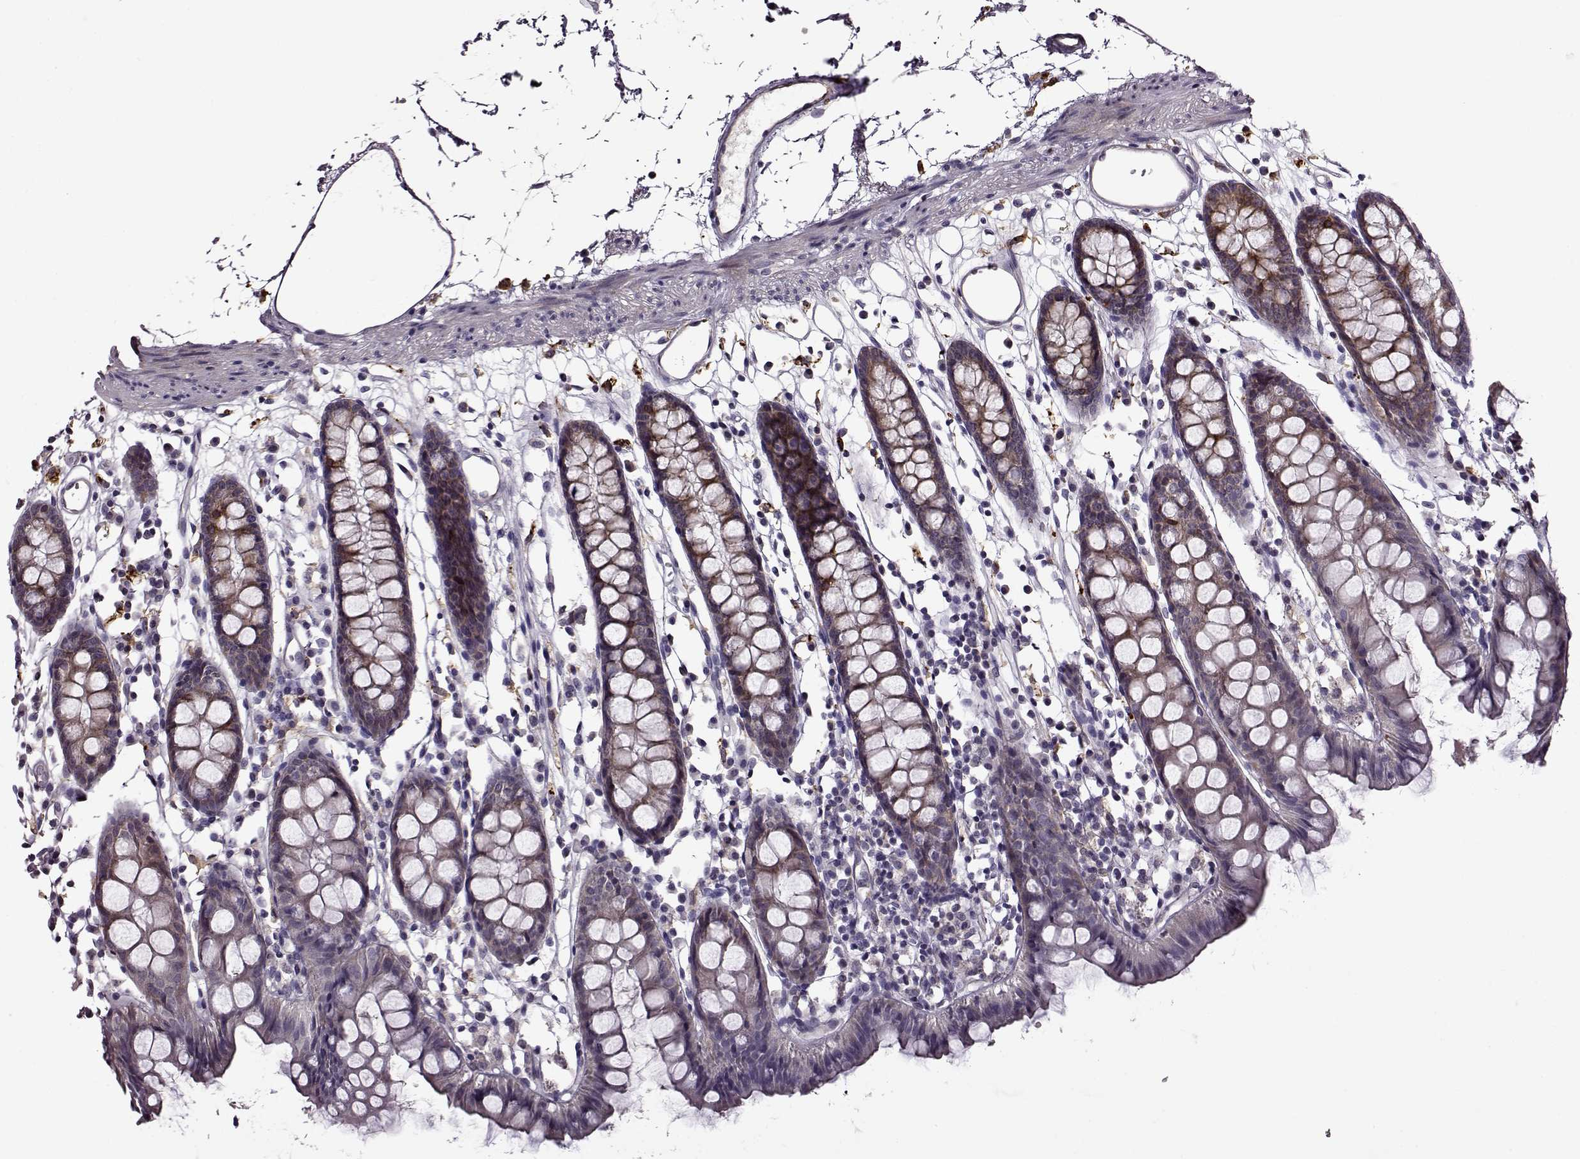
{"staining": {"intensity": "negative", "quantity": "none", "location": "none"}, "tissue": "colon", "cell_type": "Endothelial cells", "image_type": "normal", "snomed": [{"axis": "morphology", "description": "Normal tissue, NOS"}, {"axis": "topography", "description": "Colon"}], "caption": "Micrograph shows no significant protein staining in endothelial cells of unremarkable colon.", "gene": "MTSS1", "patient": {"sex": "male", "age": 47}}